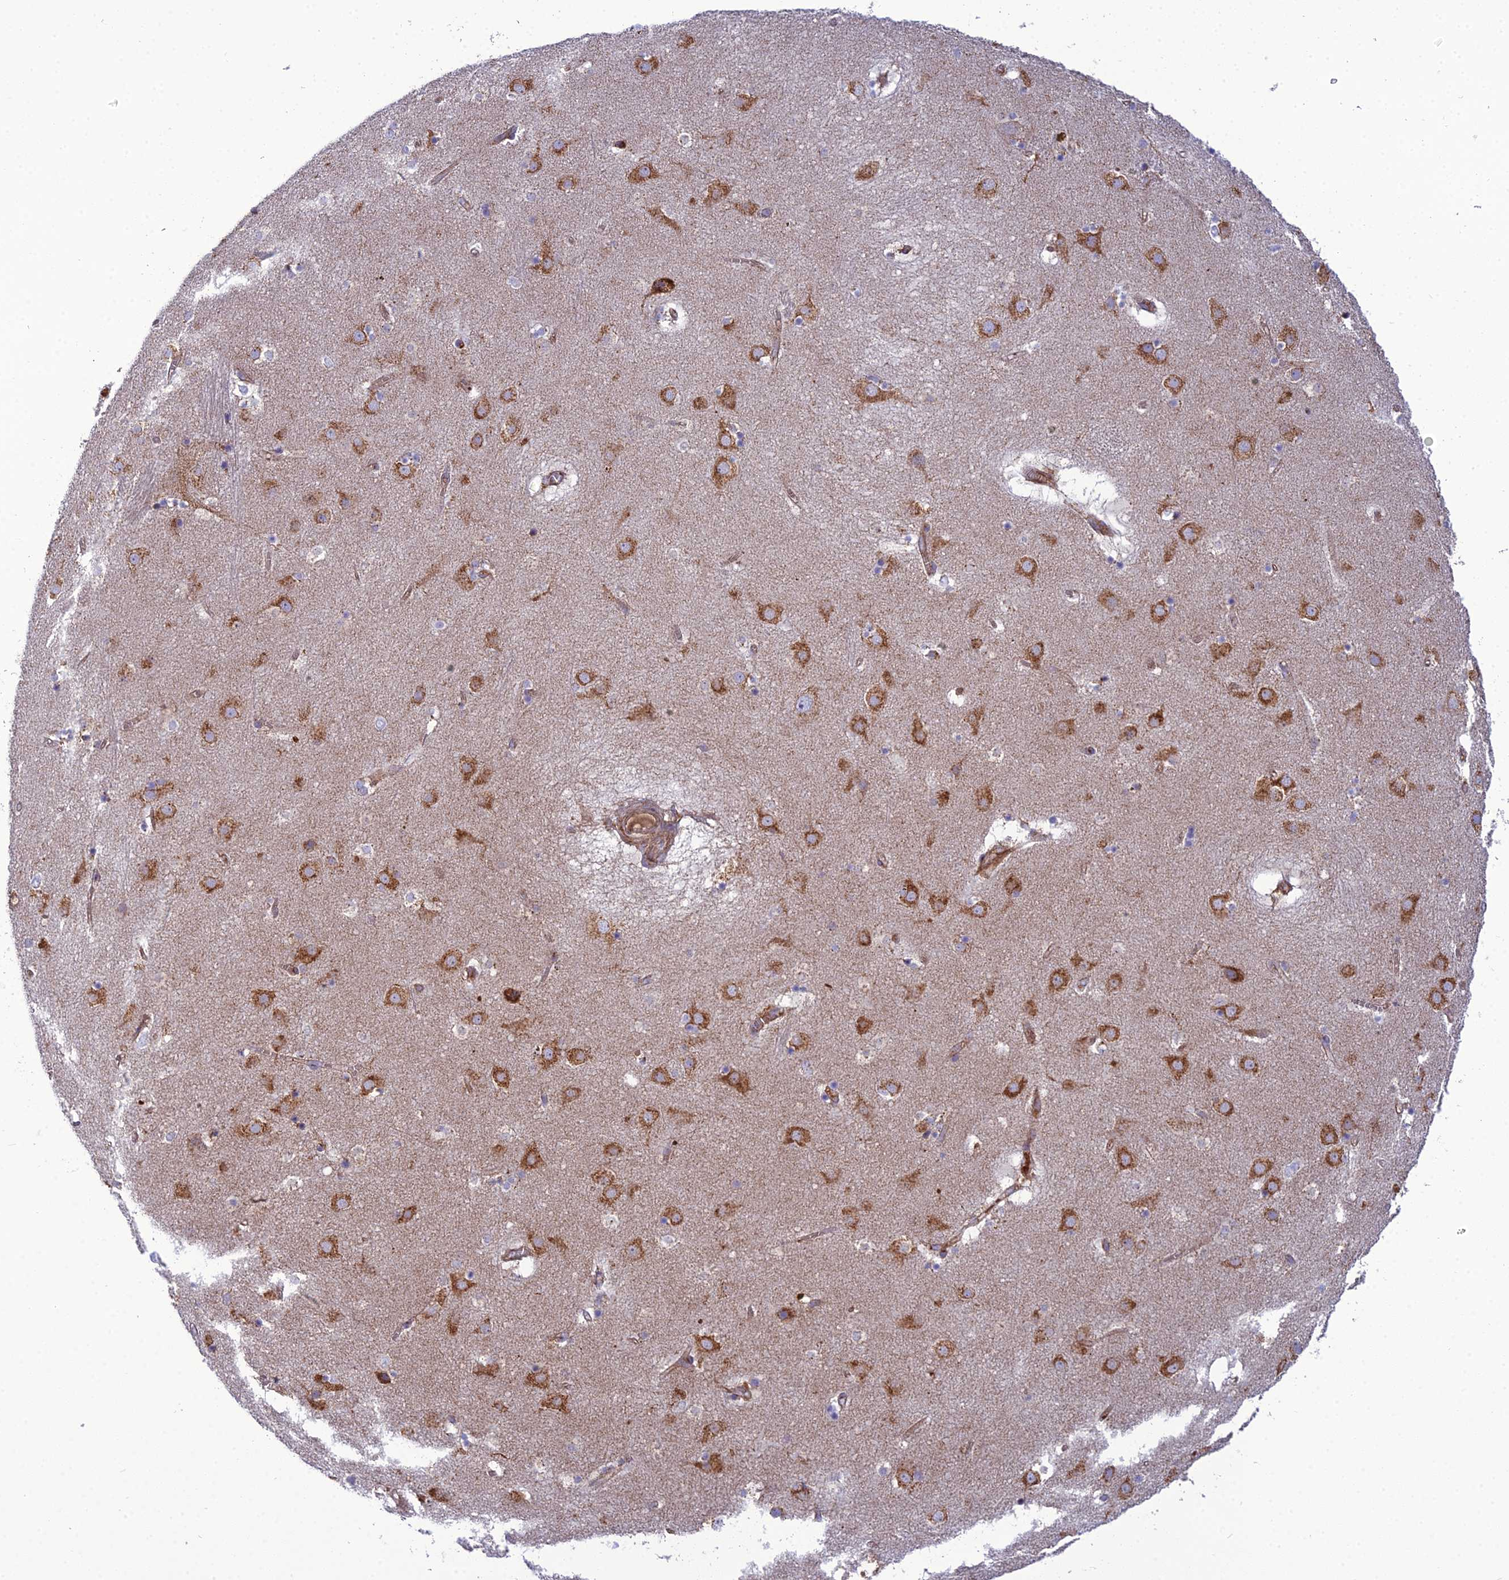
{"staining": {"intensity": "negative", "quantity": "none", "location": "none"}, "tissue": "caudate", "cell_type": "Glial cells", "image_type": "normal", "snomed": [{"axis": "morphology", "description": "Normal tissue, NOS"}, {"axis": "topography", "description": "Lateral ventricle wall"}], "caption": "Immunohistochemical staining of normal human caudate displays no significant positivity in glial cells. (DAB immunohistochemistry (IHC), high magnification).", "gene": "LNPEP", "patient": {"sex": "male", "age": 70}}